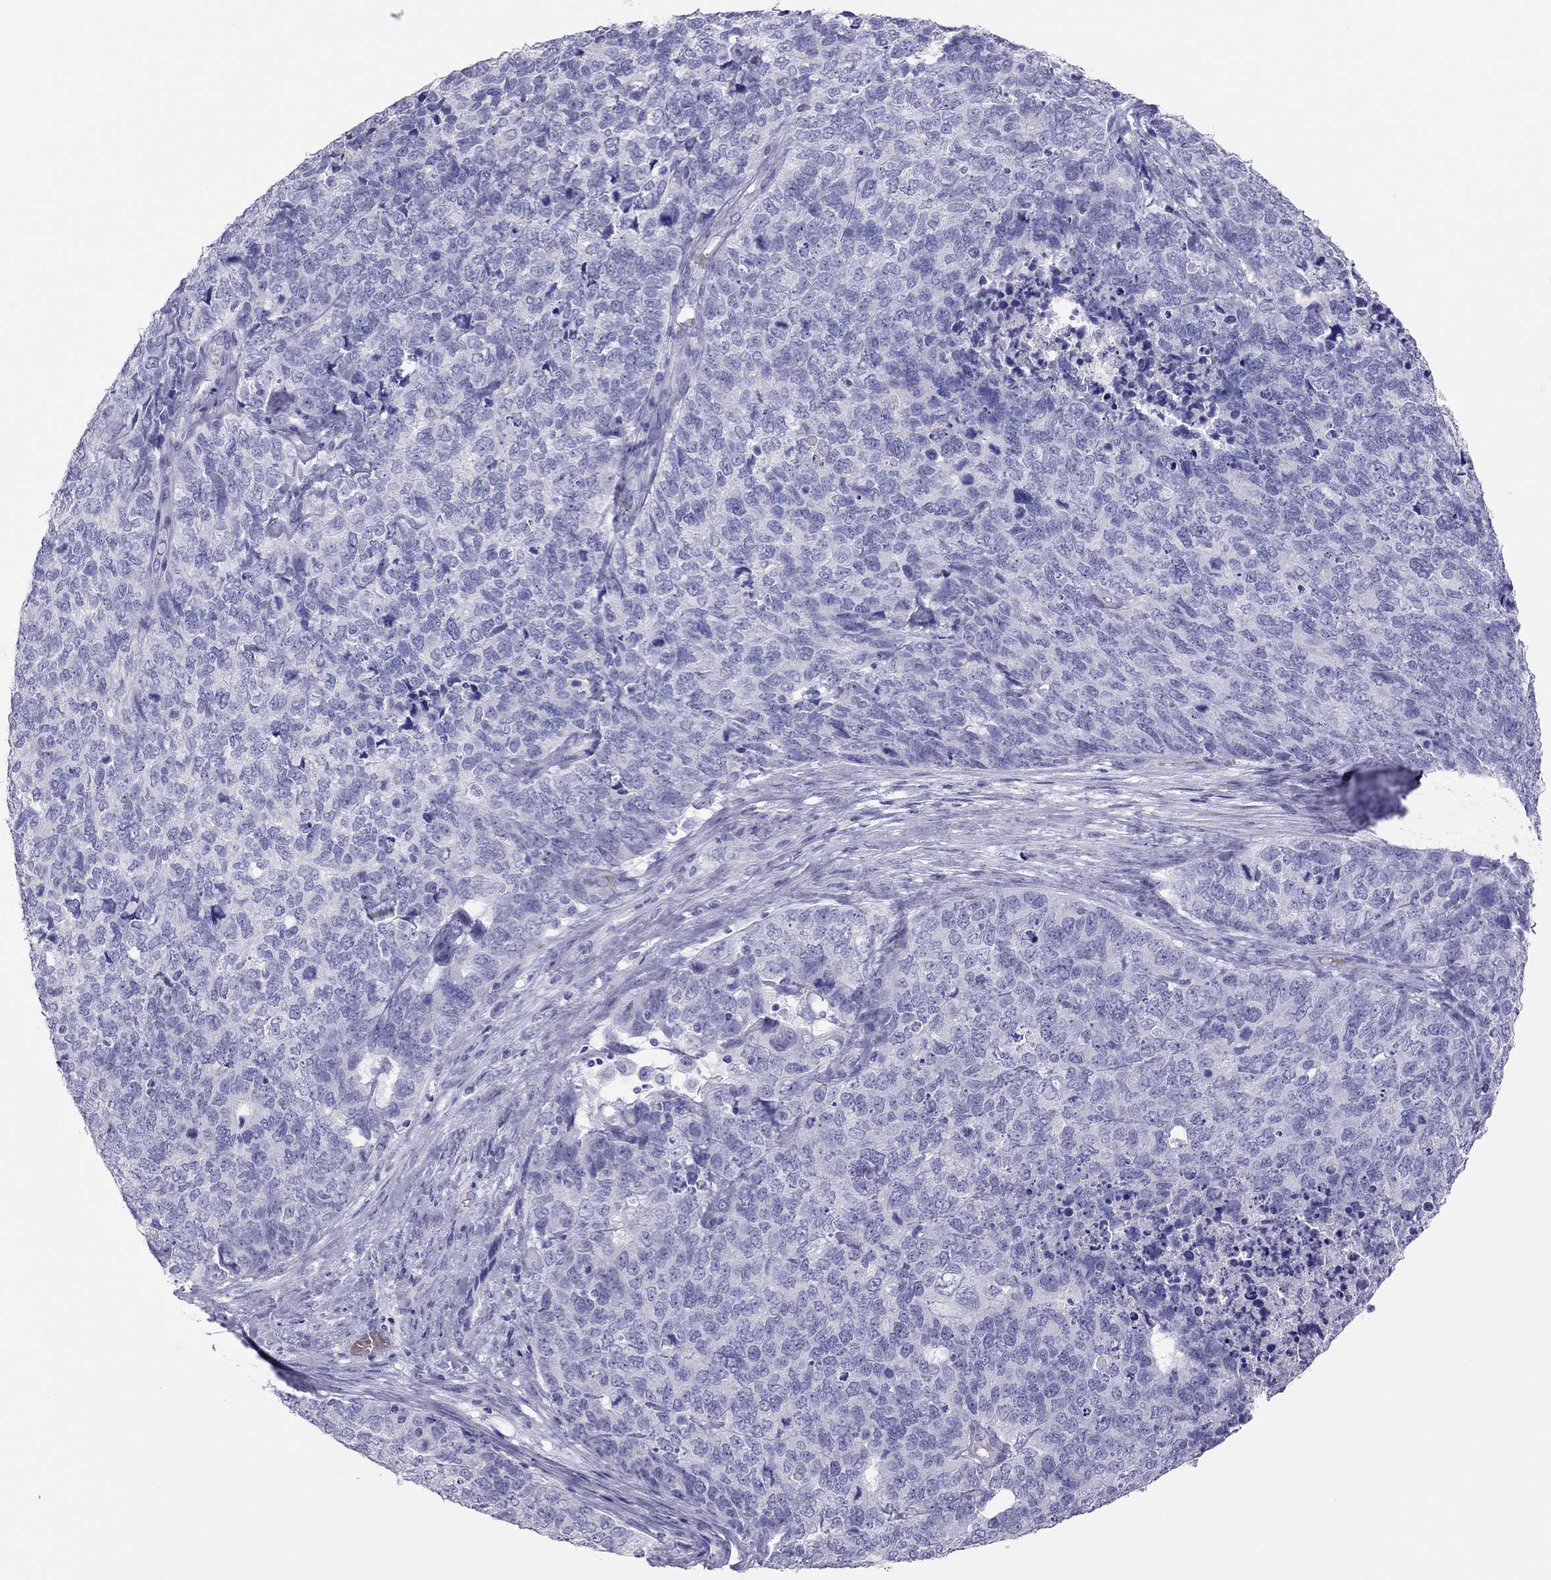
{"staining": {"intensity": "negative", "quantity": "none", "location": "none"}, "tissue": "cervical cancer", "cell_type": "Tumor cells", "image_type": "cancer", "snomed": [{"axis": "morphology", "description": "Squamous cell carcinoma, NOS"}, {"axis": "topography", "description": "Cervix"}], "caption": "High magnification brightfield microscopy of squamous cell carcinoma (cervical) stained with DAB (3,3'-diaminobenzidine) (brown) and counterstained with hematoxylin (blue): tumor cells show no significant positivity.", "gene": "TSHB", "patient": {"sex": "female", "age": 63}}